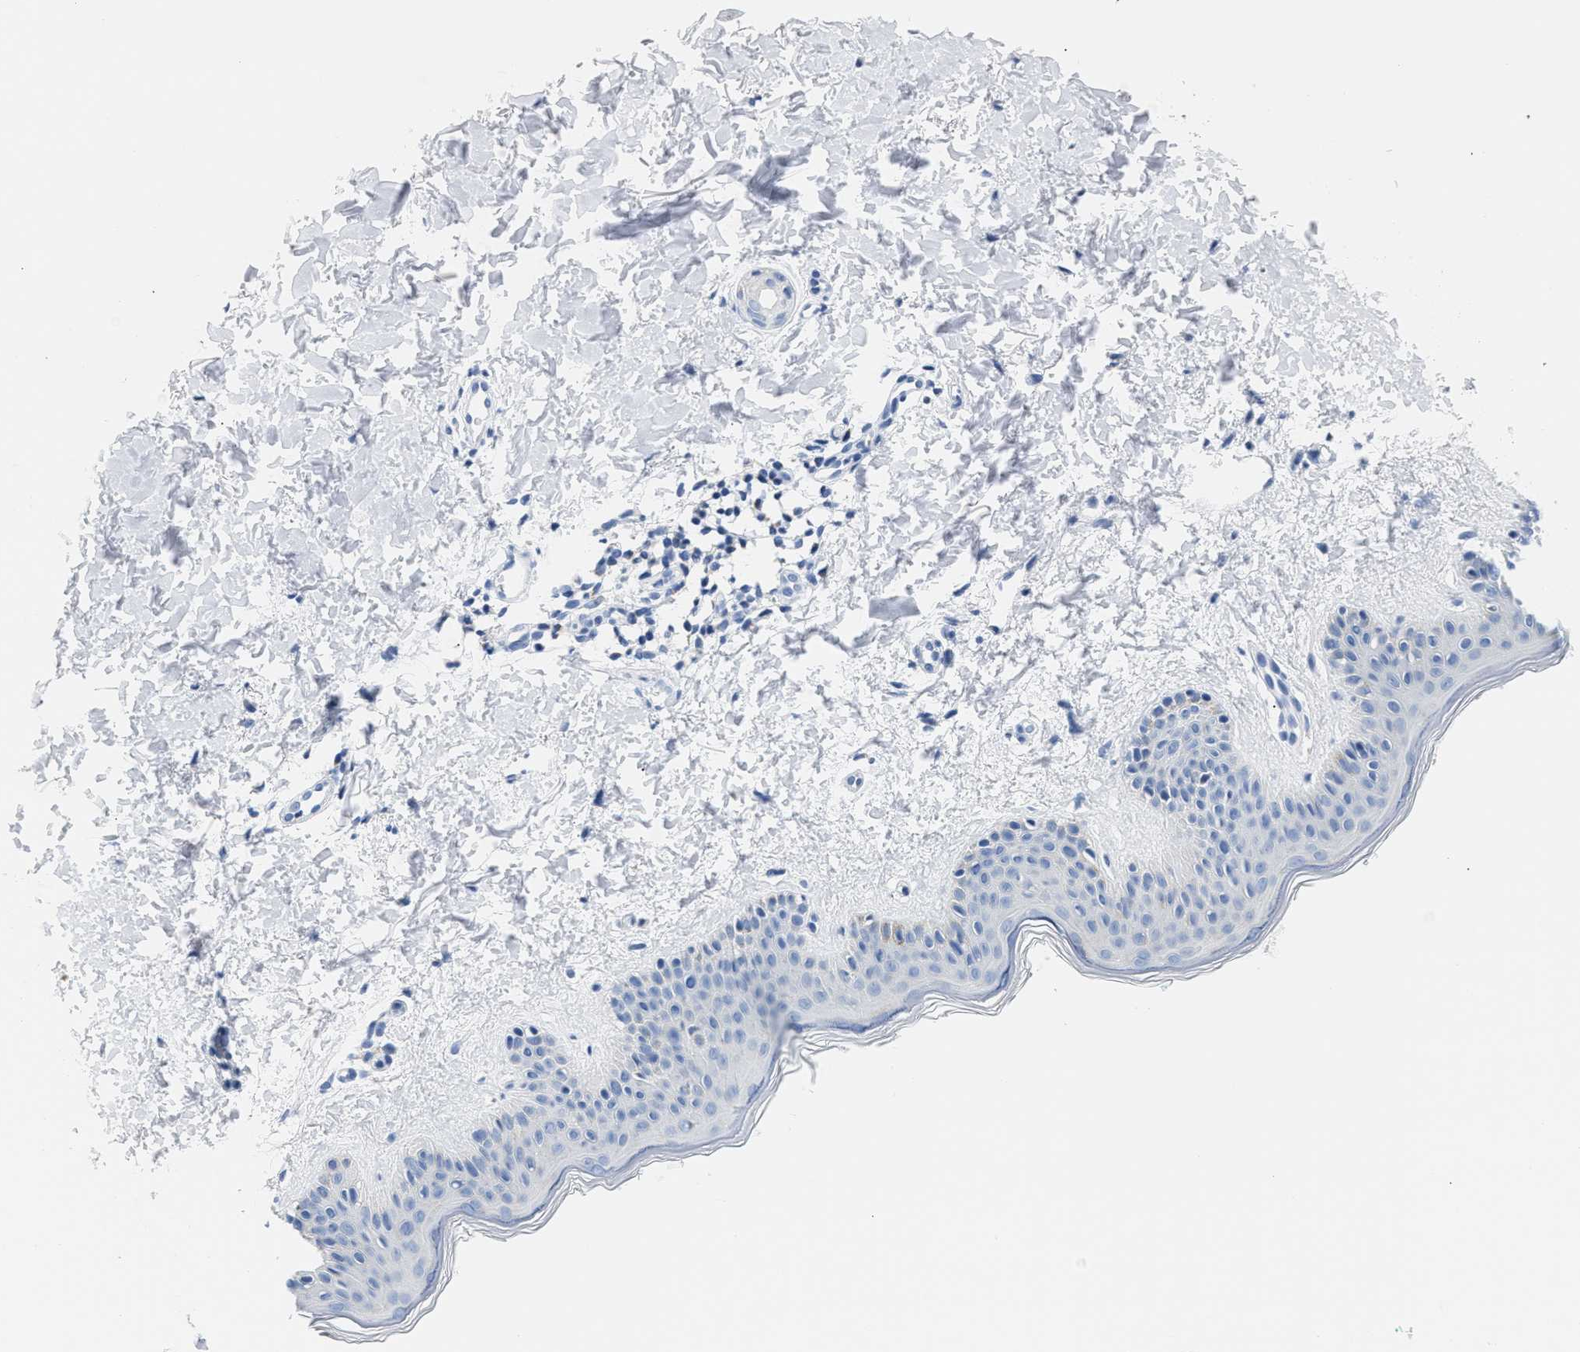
{"staining": {"intensity": "negative", "quantity": "none", "location": "none"}, "tissue": "skin", "cell_type": "Fibroblasts", "image_type": "normal", "snomed": [{"axis": "morphology", "description": "Normal tissue, NOS"}, {"axis": "topography", "description": "Skin"}], "caption": "DAB (3,3'-diaminobenzidine) immunohistochemical staining of benign skin exhibits no significant positivity in fibroblasts. Brightfield microscopy of immunohistochemistry (IHC) stained with DAB (3,3'-diaminobenzidine) (brown) and hematoxylin (blue), captured at high magnification.", "gene": "AMACR", "patient": {"sex": "male", "age": 30}}